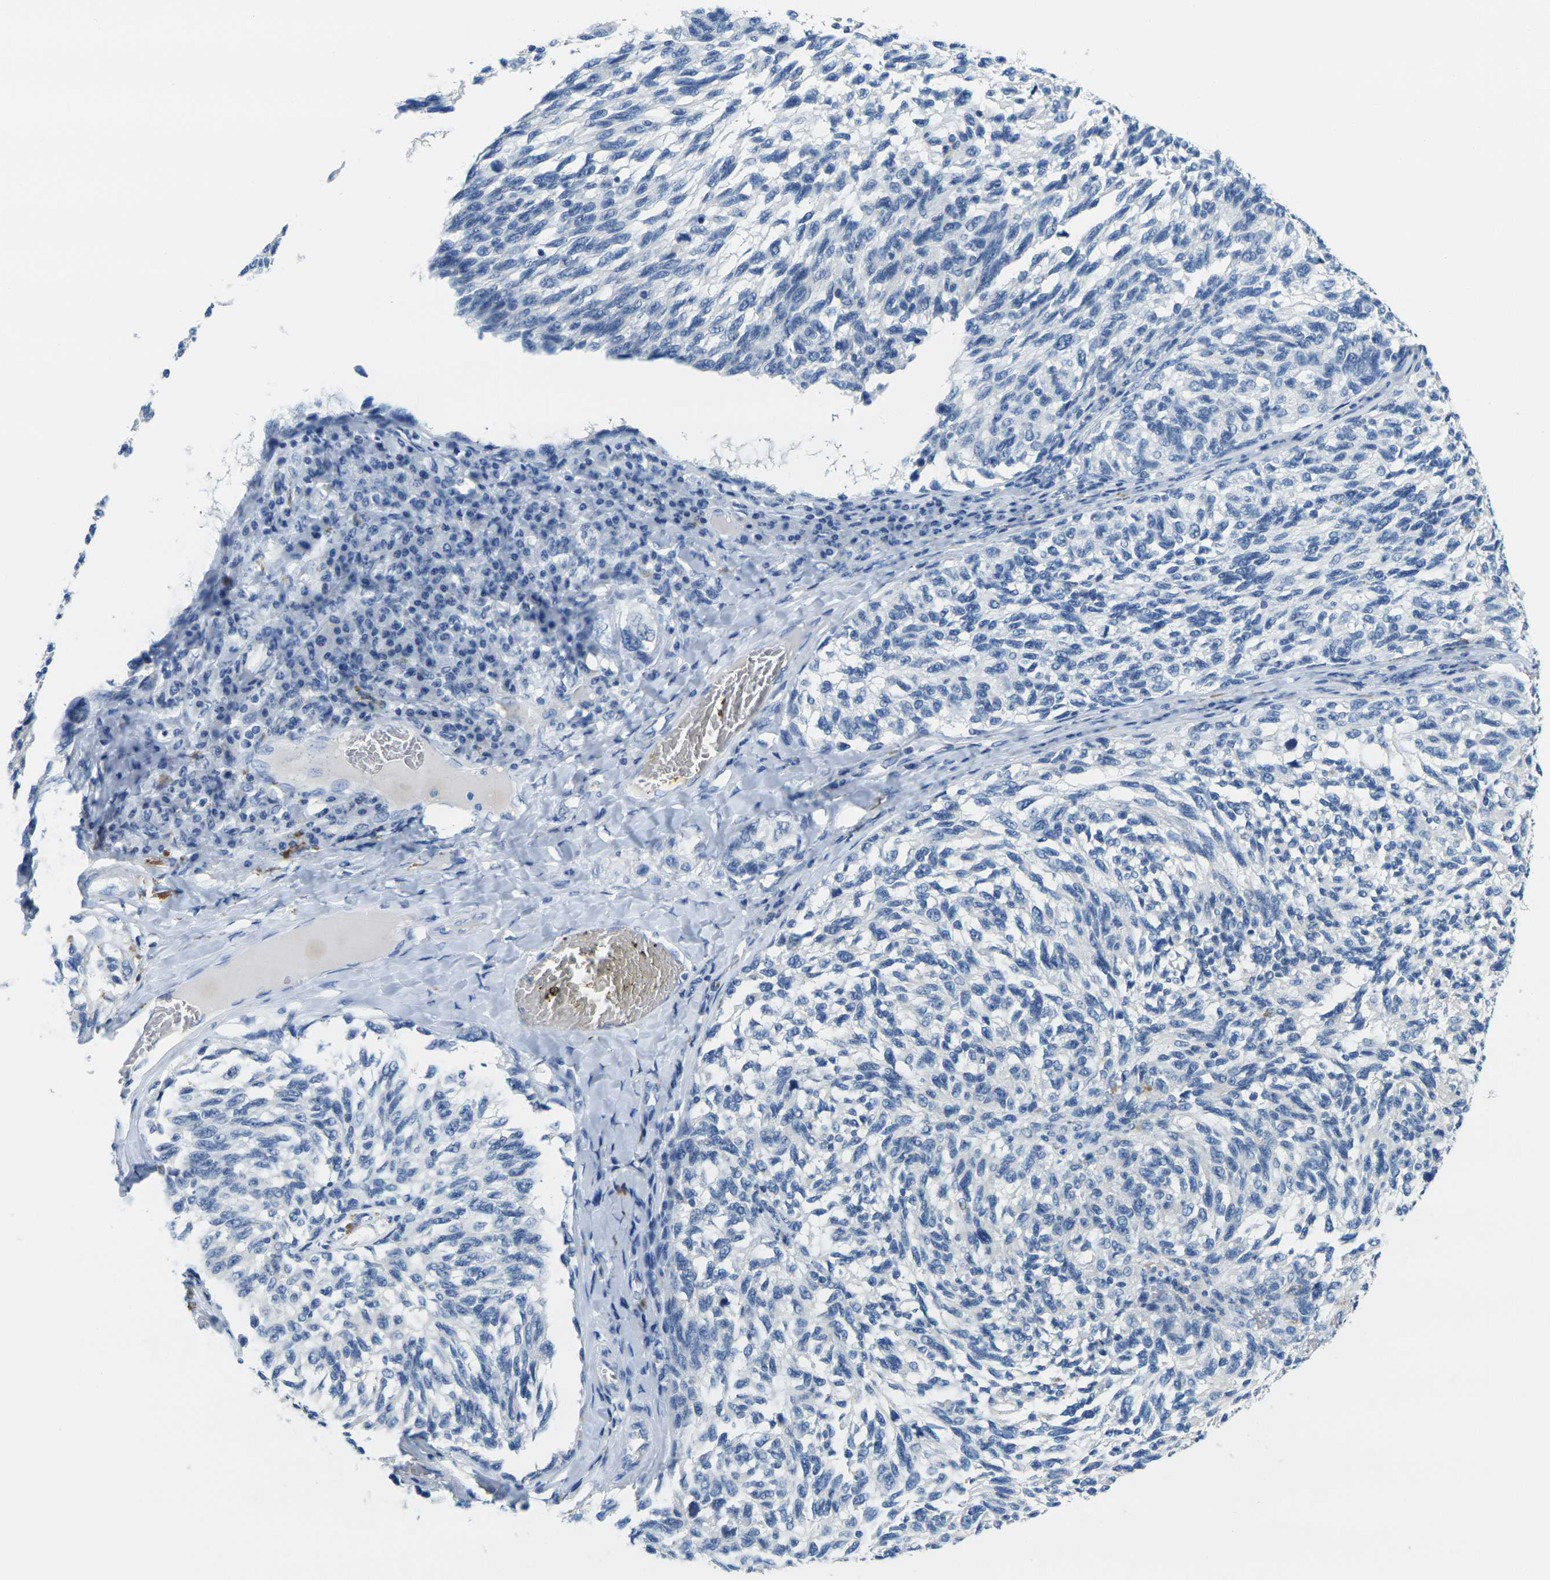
{"staining": {"intensity": "negative", "quantity": "none", "location": "none"}, "tissue": "melanoma", "cell_type": "Tumor cells", "image_type": "cancer", "snomed": [{"axis": "morphology", "description": "Malignant melanoma, NOS"}, {"axis": "topography", "description": "Skin"}], "caption": "Immunohistochemistry of human melanoma shows no staining in tumor cells.", "gene": "GPR15", "patient": {"sex": "female", "age": 73}}